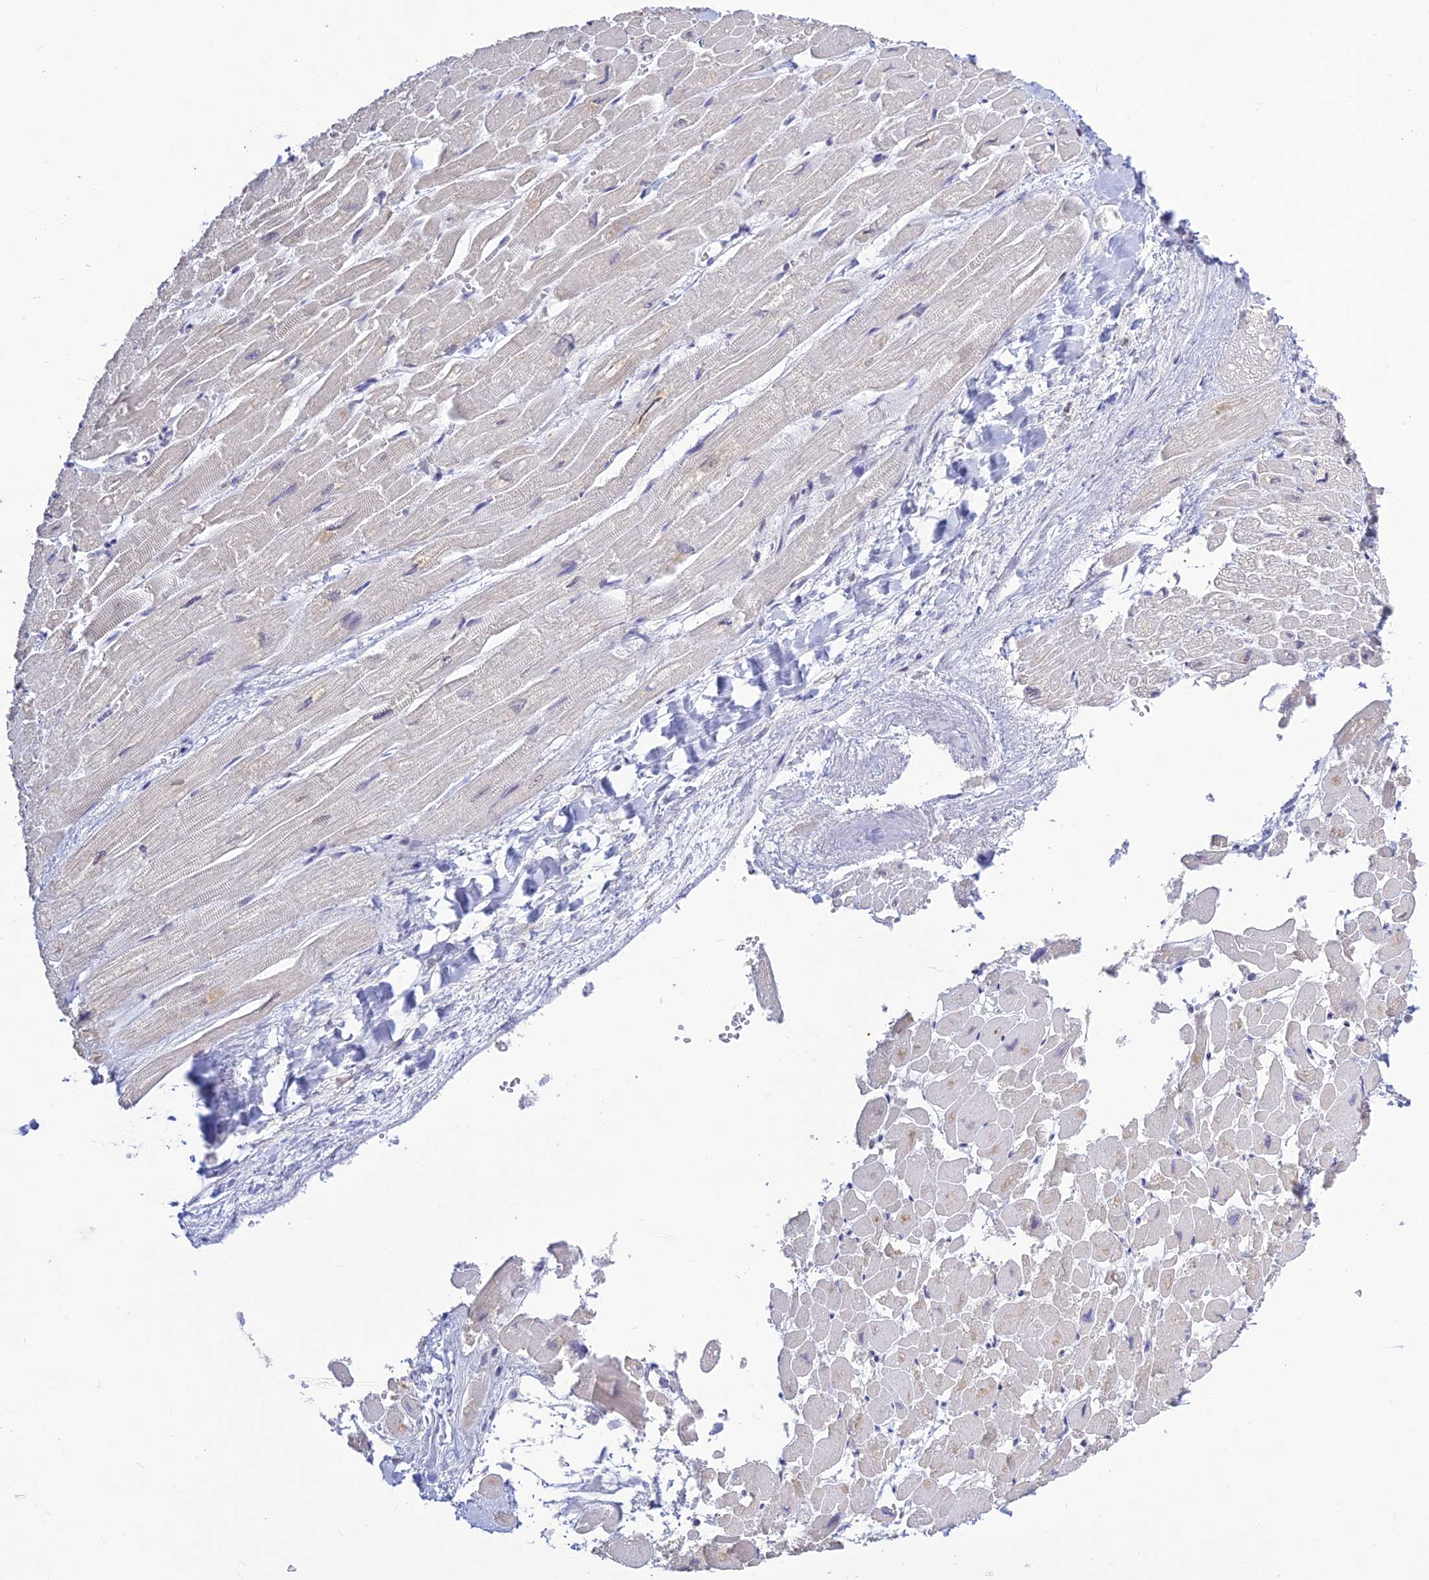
{"staining": {"intensity": "weak", "quantity": "<25%", "location": "nuclear"}, "tissue": "heart muscle", "cell_type": "Cardiomyocytes", "image_type": "normal", "snomed": [{"axis": "morphology", "description": "Normal tissue, NOS"}, {"axis": "topography", "description": "Heart"}], "caption": "Image shows no significant protein positivity in cardiomyocytes of normal heart muscle.", "gene": "POLR1G", "patient": {"sex": "male", "age": 54}}